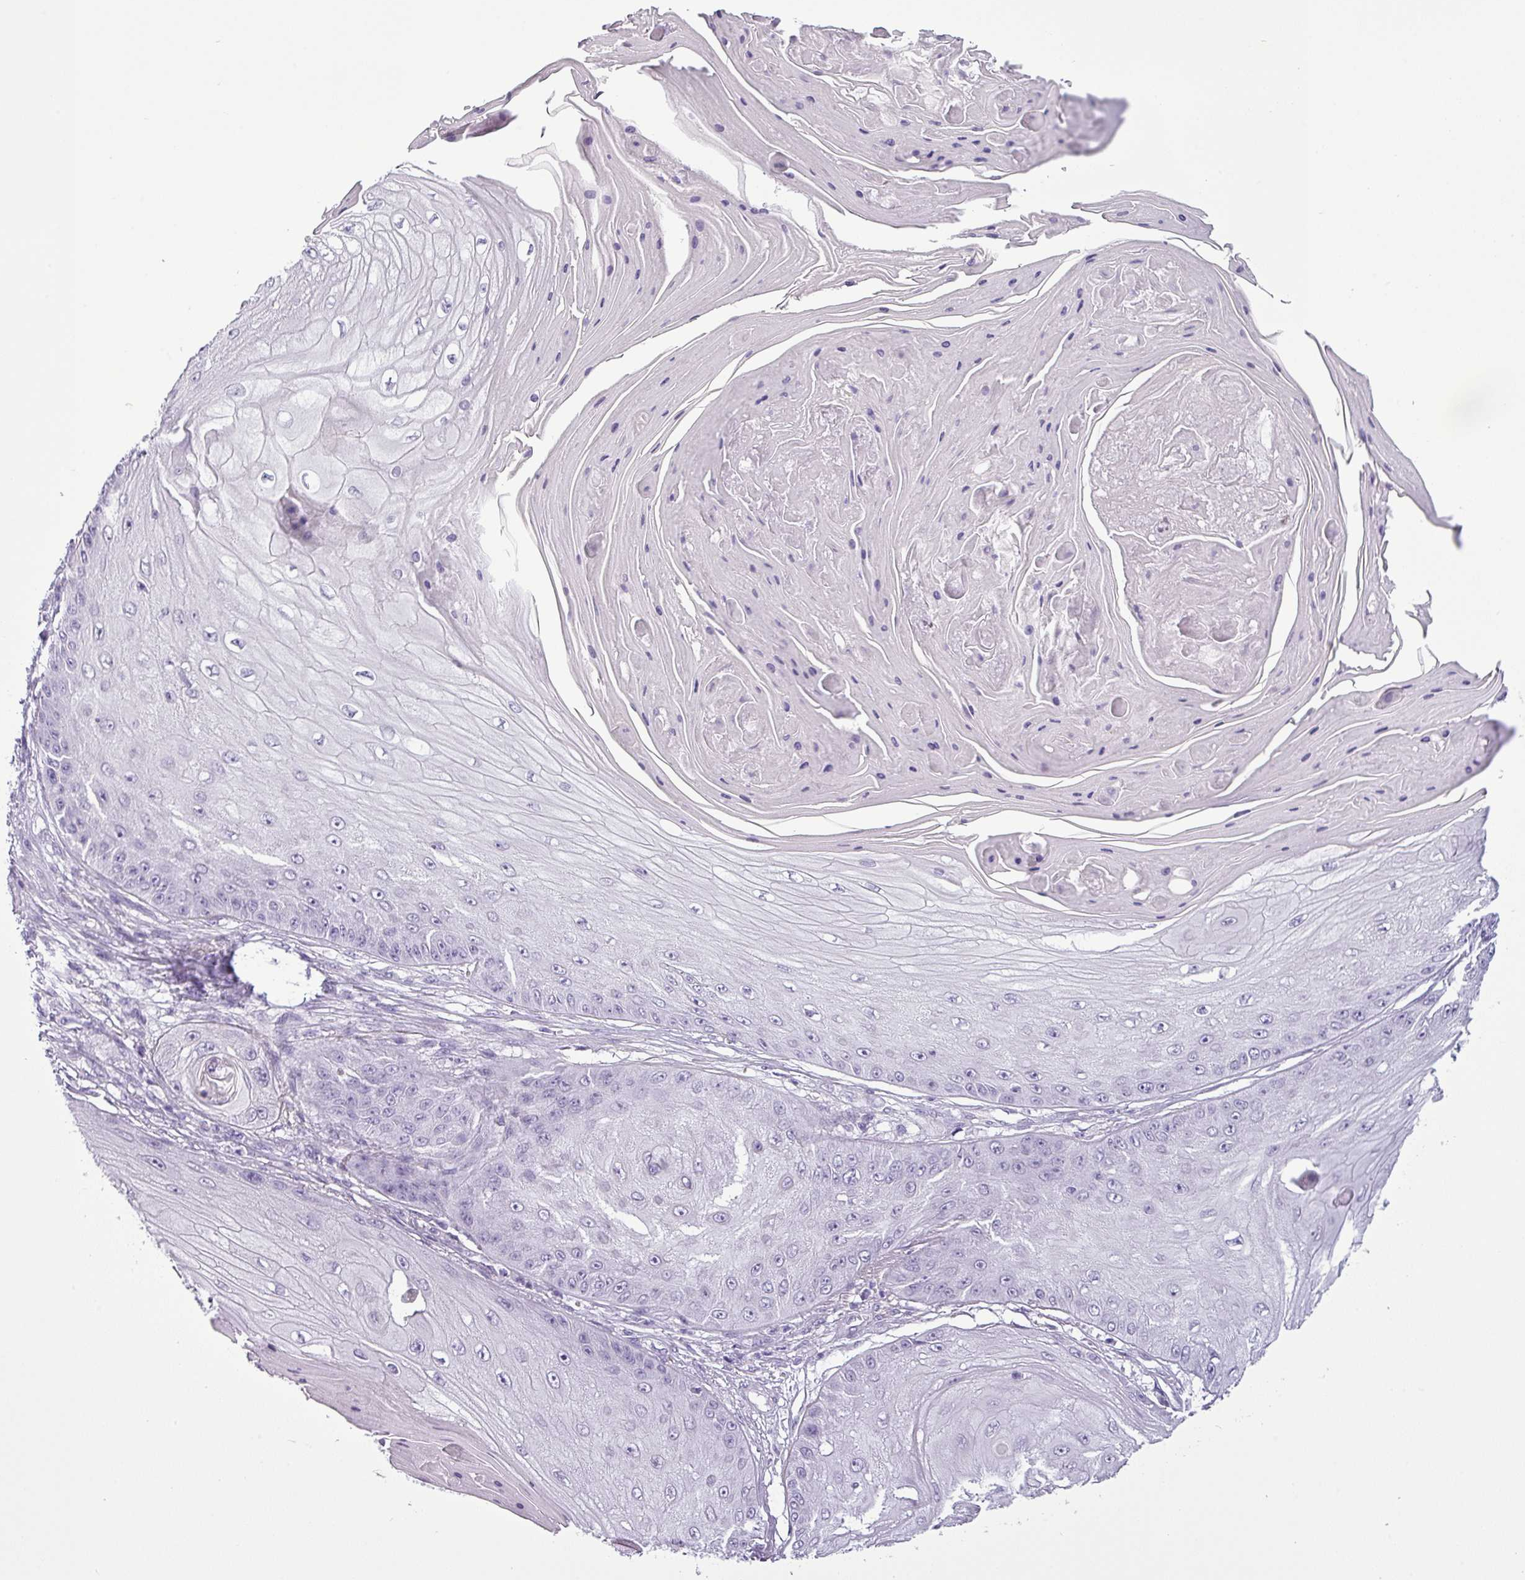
{"staining": {"intensity": "negative", "quantity": "none", "location": "none"}, "tissue": "skin cancer", "cell_type": "Tumor cells", "image_type": "cancer", "snomed": [{"axis": "morphology", "description": "Squamous cell carcinoma, NOS"}, {"axis": "topography", "description": "Skin"}], "caption": "There is no significant staining in tumor cells of skin cancer (squamous cell carcinoma).", "gene": "CDH16", "patient": {"sex": "male", "age": 70}}